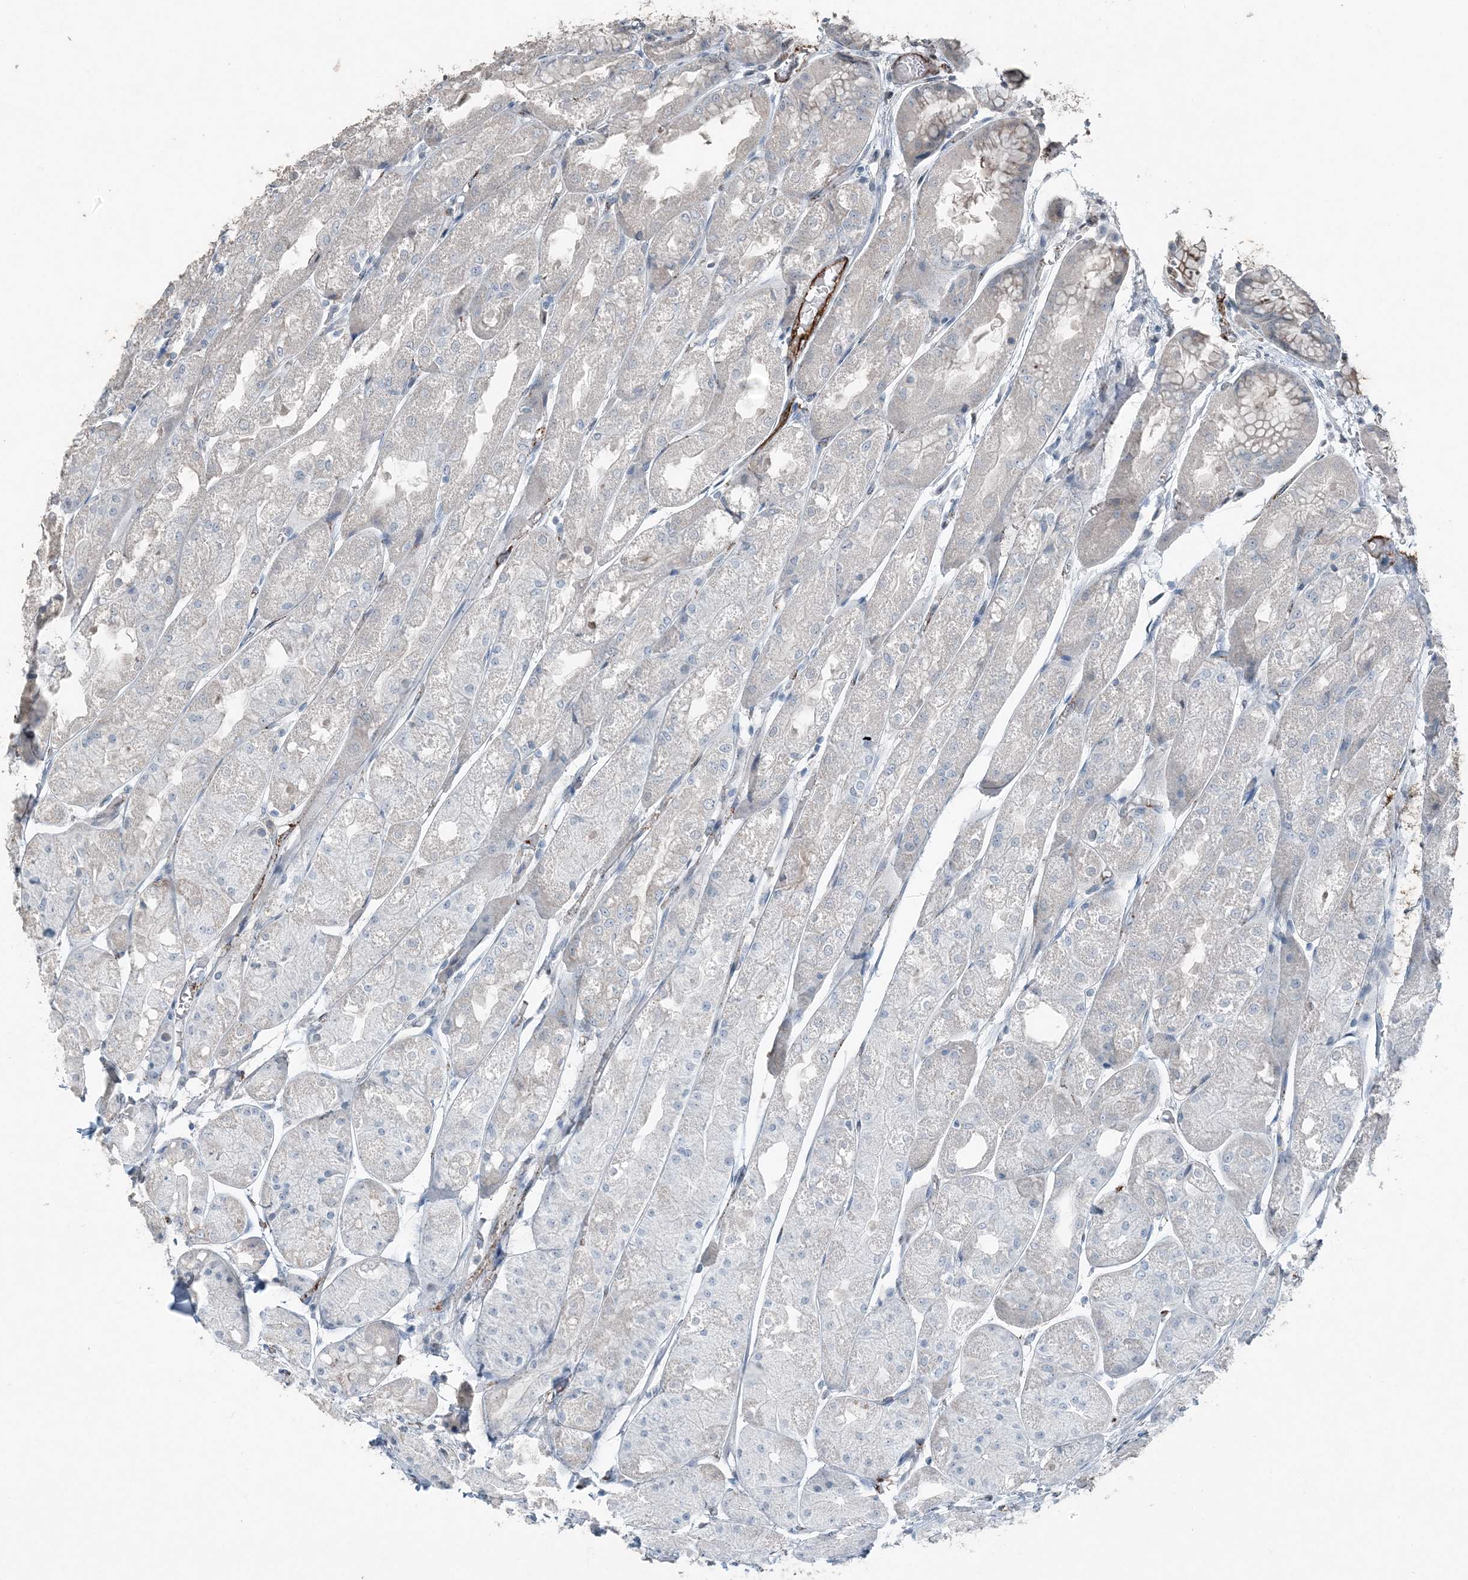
{"staining": {"intensity": "weak", "quantity": "<25%", "location": "cytoplasmic/membranous"}, "tissue": "stomach", "cell_type": "Glandular cells", "image_type": "normal", "snomed": [{"axis": "morphology", "description": "Normal tissue, NOS"}, {"axis": "topography", "description": "Stomach, upper"}], "caption": "This image is of normal stomach stained with IHC to label a protein in brown with the nuclei are counter-stained blue. There is no staining in glandular cells. The staining is performed using DAB (3,3'-diaminobenzidine) brown chromogen with nuclei counter-stained in using hematoxylin.", "gene": "ELOVL7", "patient": {"sex": "male", "age": 72}}